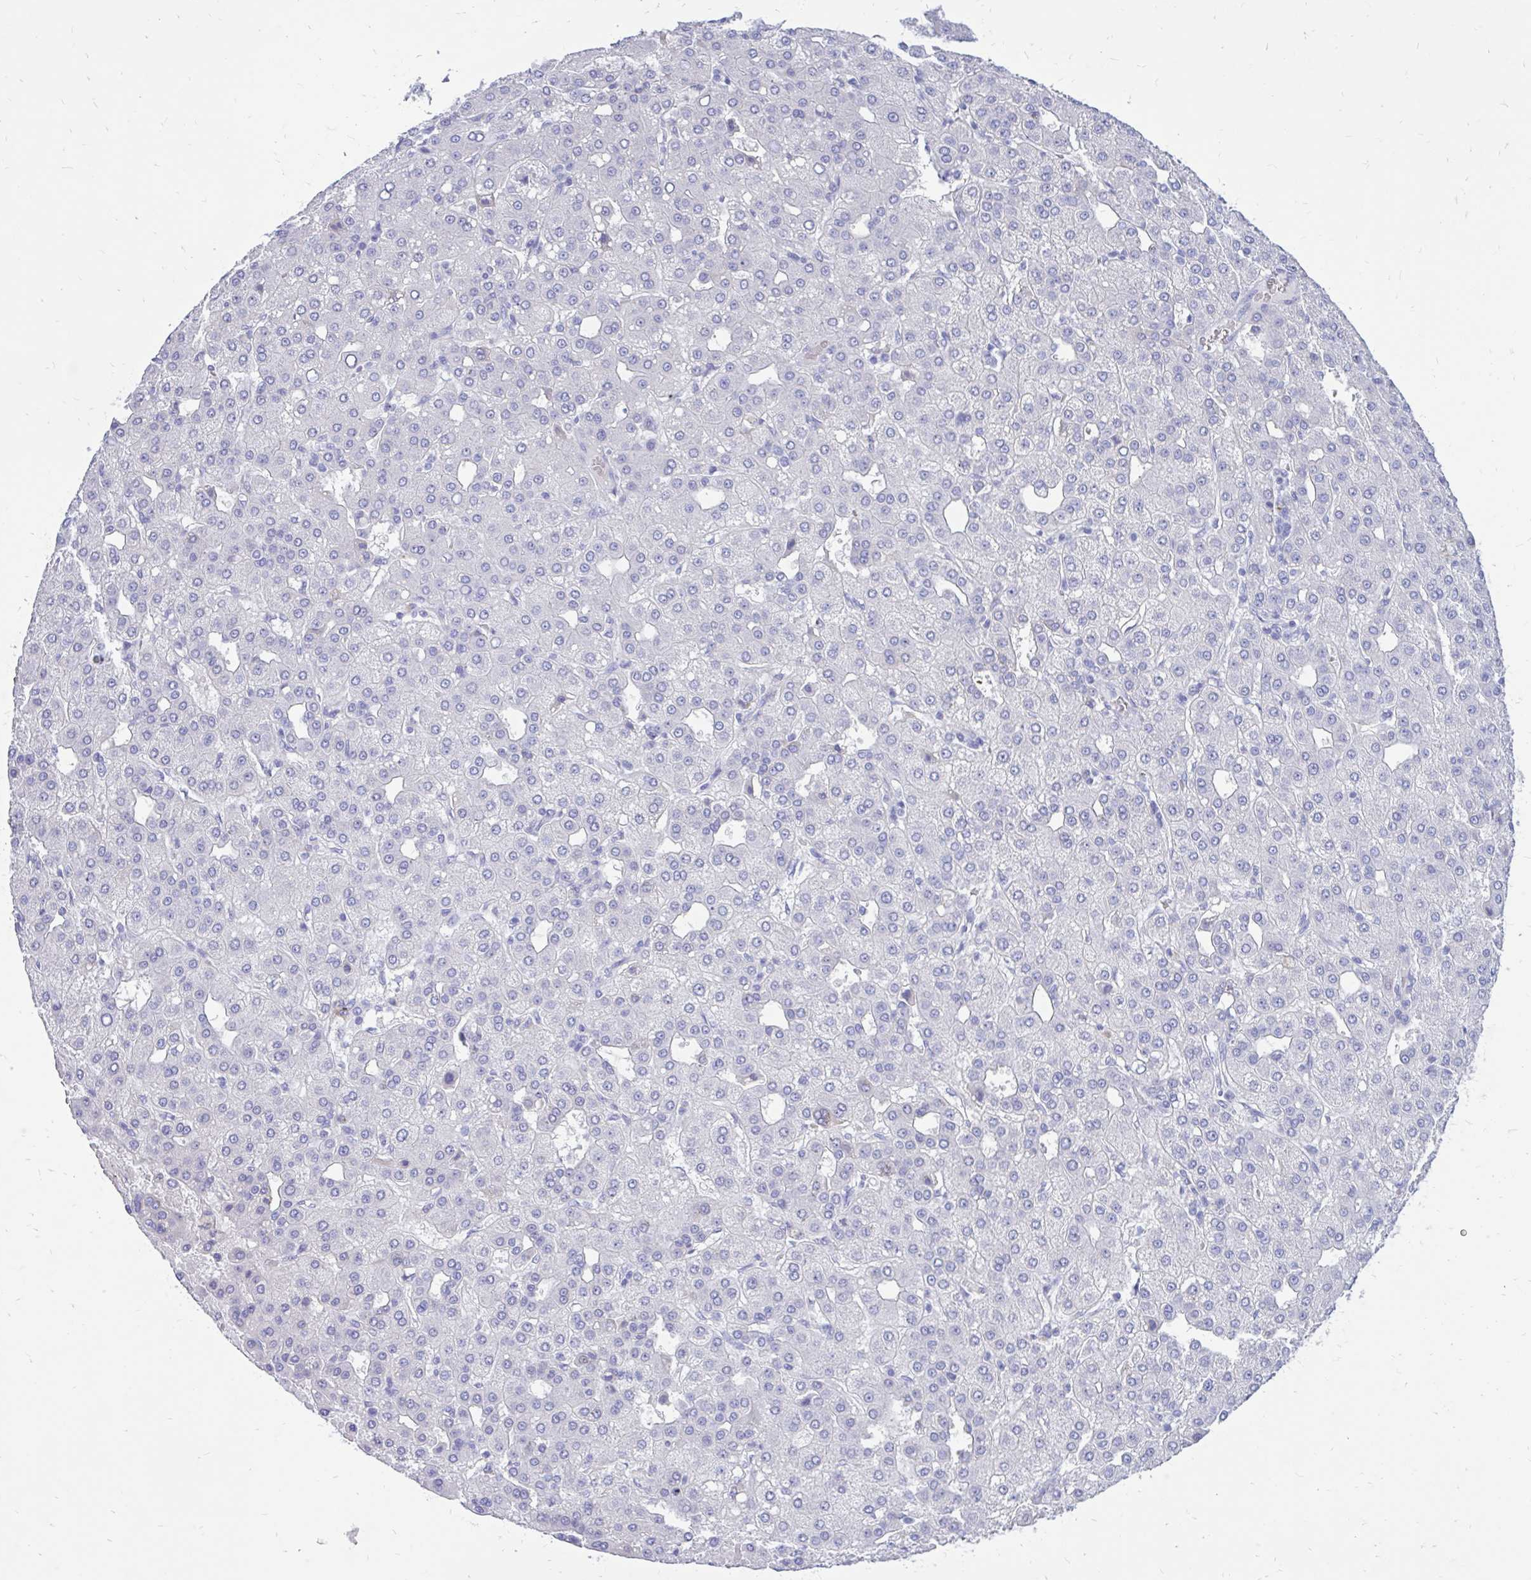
{"staining": {"intensity": "negative", "quantity": "none", "location": "none"}, "tissue": "liver cancer", "cell_type": "Tumor cells", "image_type": "cancer", "snomed": [{"axis": "morphology", "description": "Carcinoma, Hepatocellular, NOS"}, {"axis": "topography", "description": "Liver"}], "caption": "DAB (3,3'-diaminobenzidine) immunohistochemical staining of human liver cancer (hepatocellular carcinoma) exhibits no significant expression in tumor cells.", "gene": "IGSF5", "patient": {"sex": "male", "age": 65}}